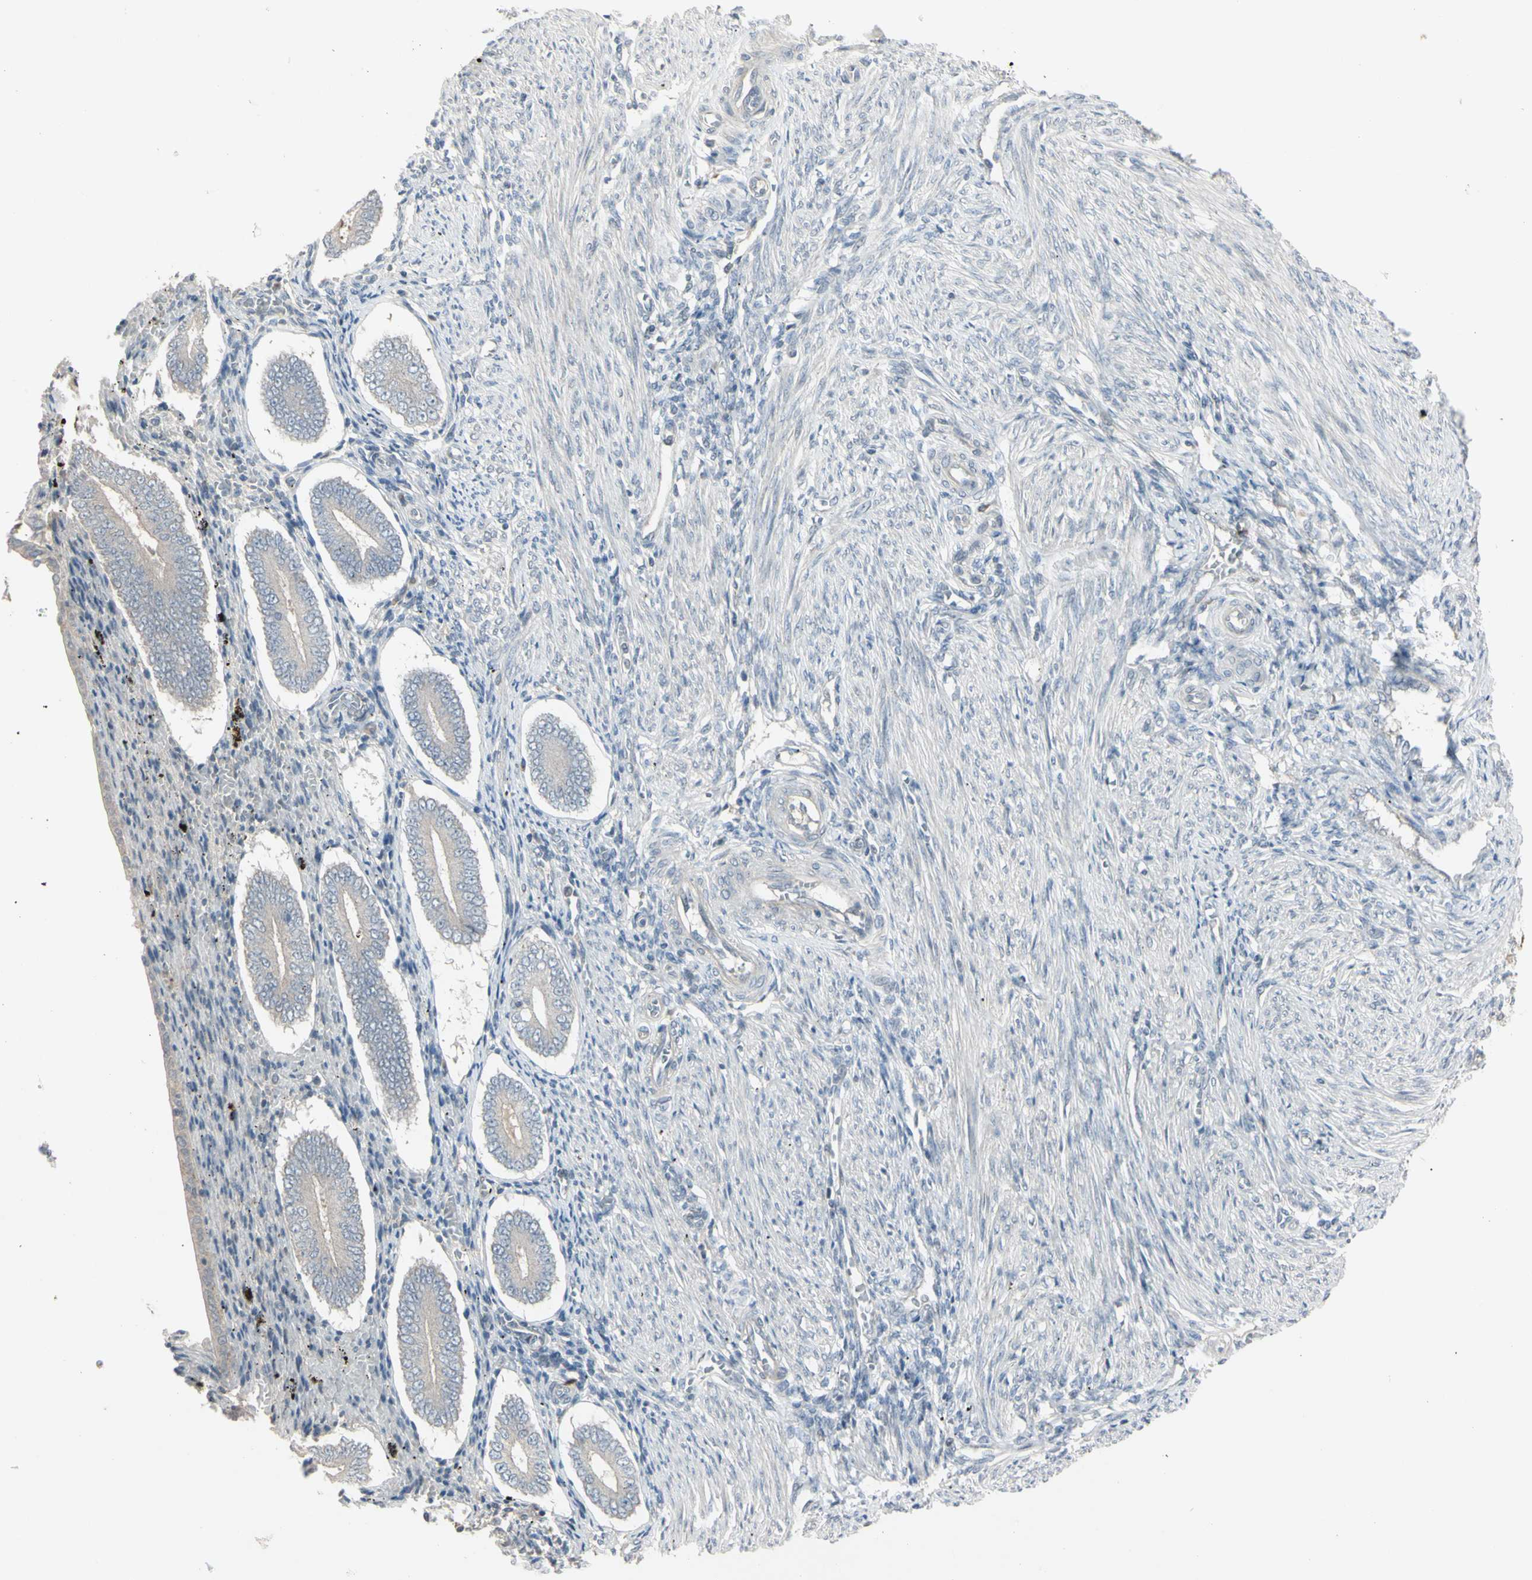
{"staining": {"intensity": "negative", "quantity": "none", "location": "none"}, "tissue": "endometrium", "cell_type": "Cells in endometrial stroma", "image_type": "normal", "snomed": [{"axis": "morphology", "description": "Normal tissue, NOS"}, {"axis": "topography", "description": "Endometrium"}], "caption": "Immunohistochemical staining of normal endometrium shows no significant positivity in cells in endometrial stroma.", "gene": "PIAS4", "patient": {"sex": "female", "age": 42}}